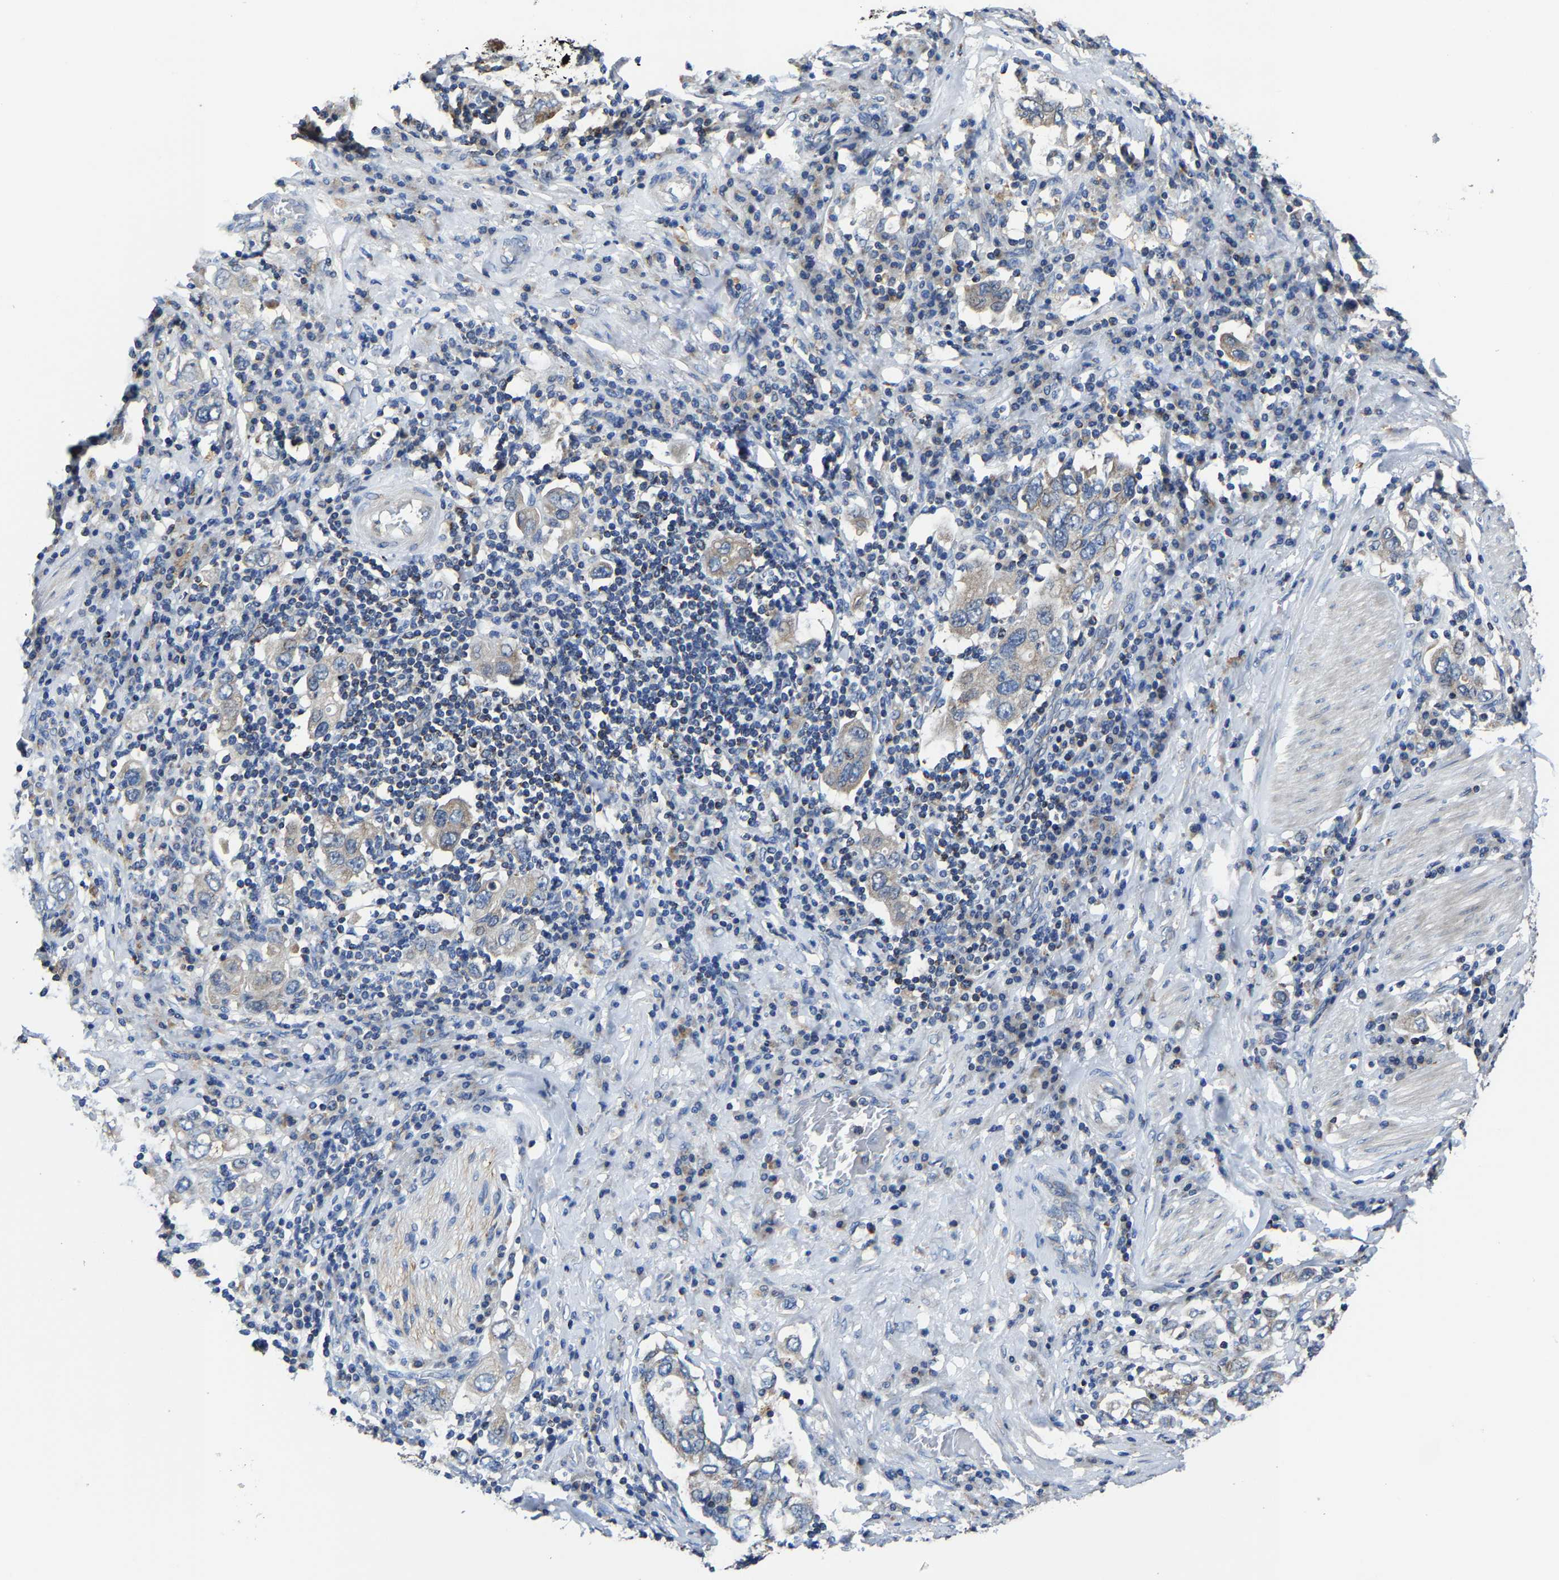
{"staining": {"intensity": "weak", "quantity": "<25%", "location": "cytoplasmic/membranous"}, "tissue": "stomach cancer", "cell_type": "Tumor cells", "image_type": "cancer", "snomed": [{"axis": "morphology", "description": "Adenocarcinoma, NOS"}, {"axis": "topography", "description": "Stomach, upper"}], "caption": "There is no significant positivity in tumor cells of stomach cancer (adenocarcinoma). (DAB IHC visualized using brightfield microscopy, high magnification).", "gene": "AGK", "patient": {"sex": "male", "age": 62}}